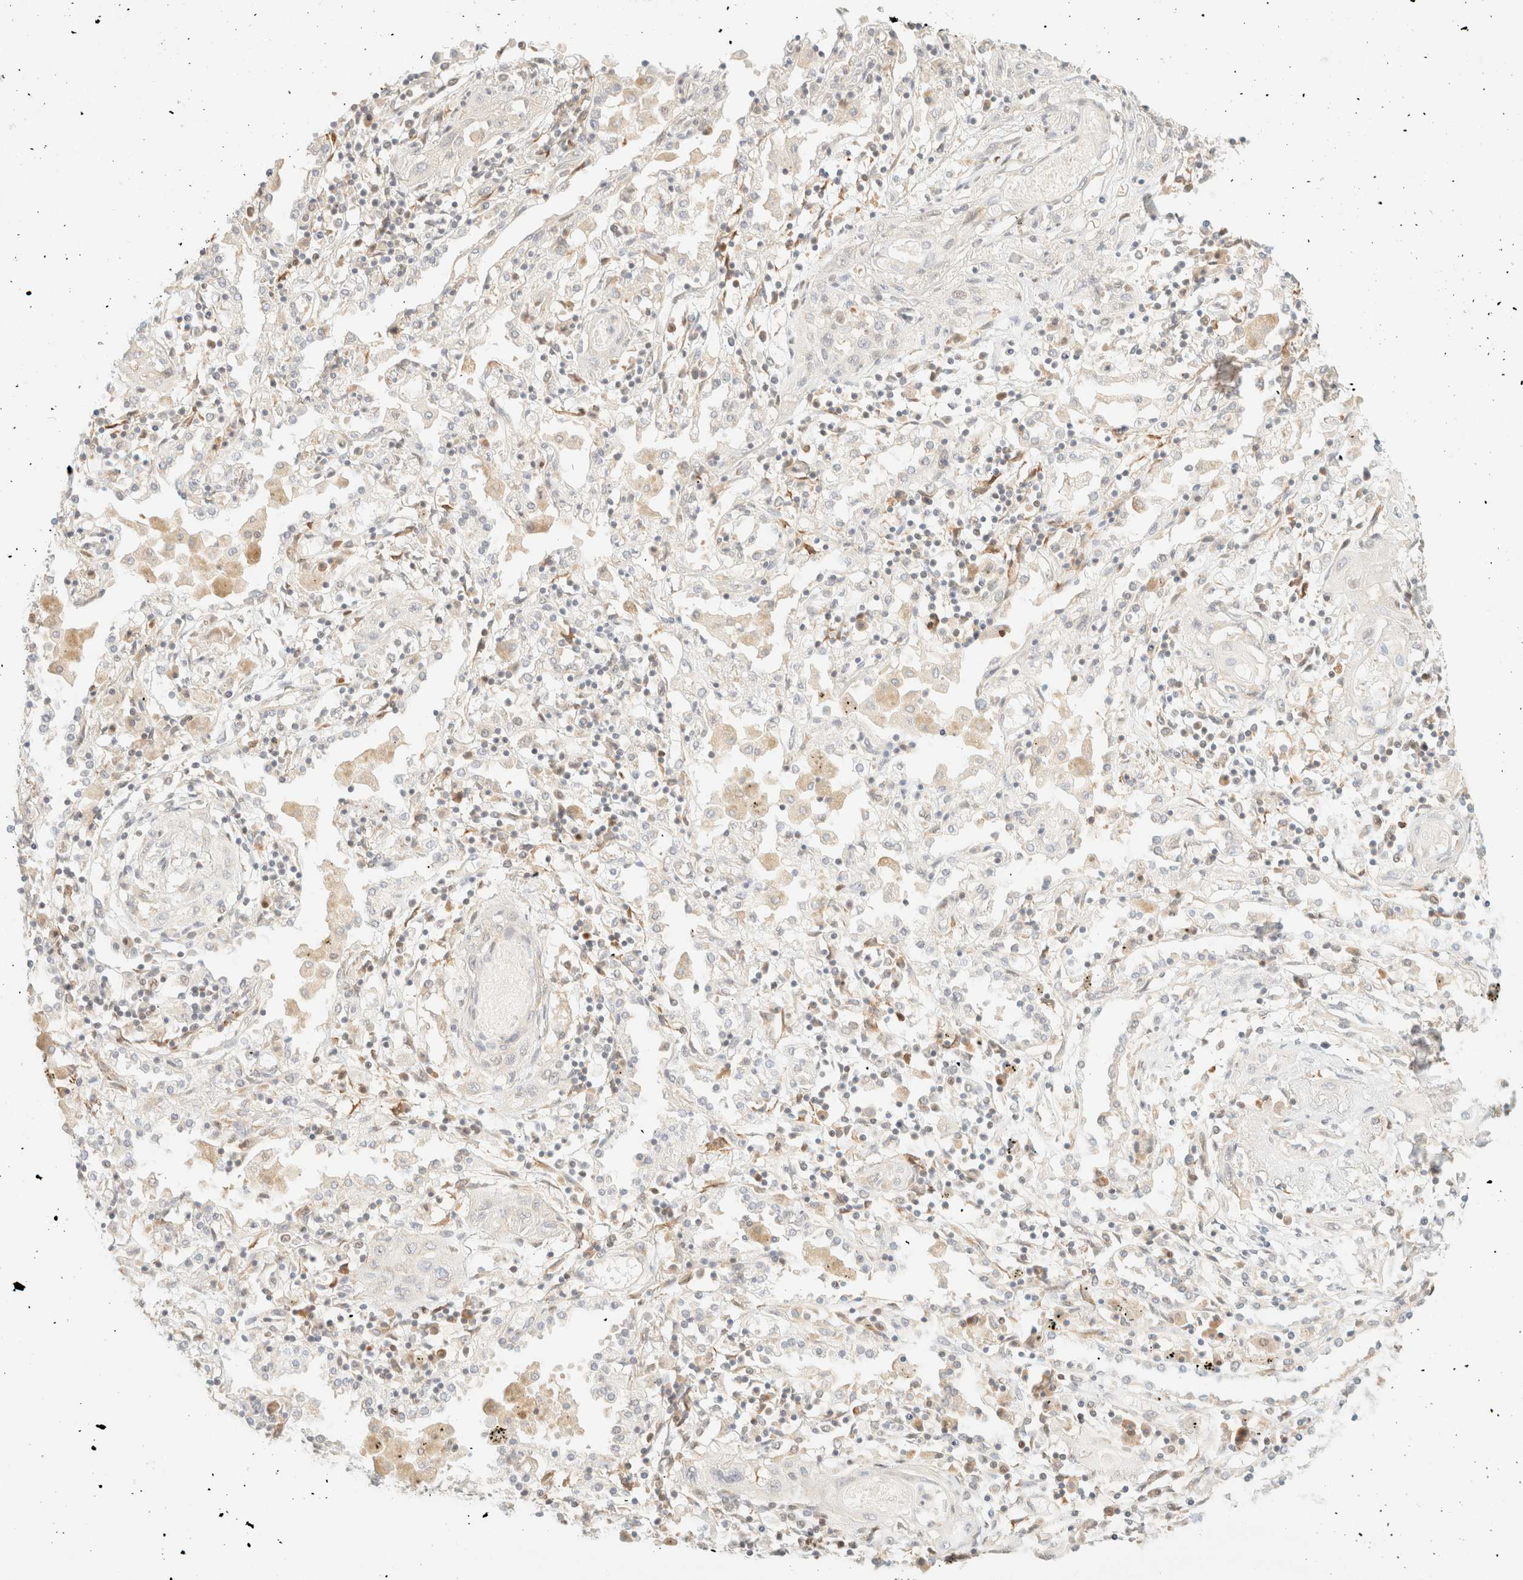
{"staining": {"intensity": "negative", "quantity": "none", "location": "none"}, "tissue": "lung cancer", "cell_type": "Tumor cells", "image_type": "cancer", "snomed": [{"axis": "morphology", "description": "Squamous cell carcinoma, NOS"}, {"axis": "topography", "description": "Lung"}], "caption": "Human squamous cell carcinoma (lung) stained for a protein using immunohistochemistry (IHC) reveals no positivity in tumor cells.", "gene": "TSR1", "patient": {"sex": "female", "age": 47}}